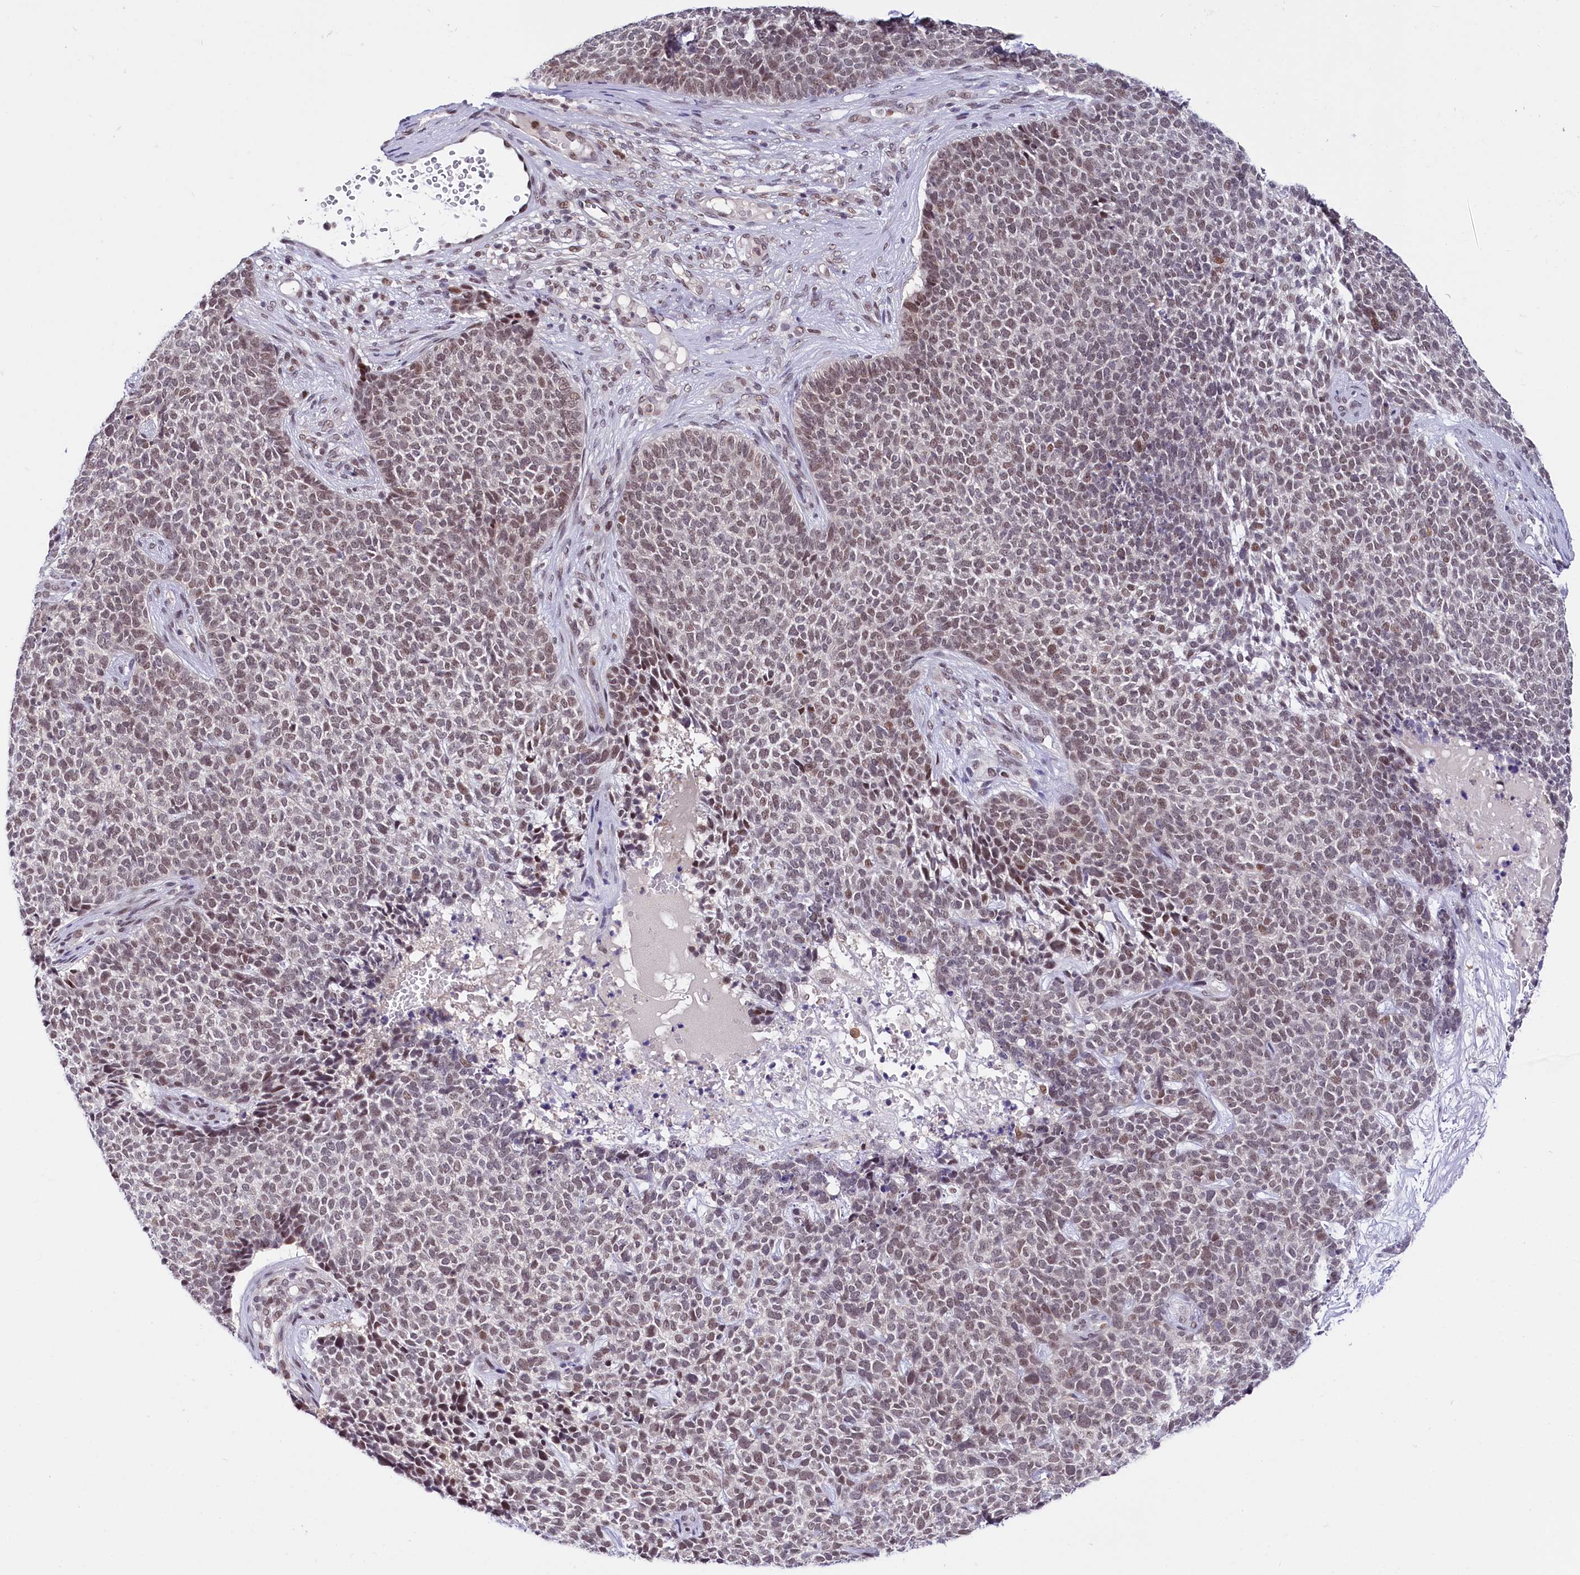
{"staining": {"intensity": "moderate", "quantity": "25%-75%", "location": "nuclear"}, "tissue": "skin cancer", "cell_type": "Tumor cells", "image_type": "cancer", "snomed": [{"axis": "morphology", "description": "Basal cell carcinoma"}, {"axis": "topography", "description": "Skin"}], "caption": "Skin cancer stained with DAB (3,3'-diaminobenzidine) immunohistochemistry shows medium levels of moderate nuclear expression in approximately 25%-75% of tumor cells.", "gene": "SCAF11", "patient": {"sex": "female", "age": 84}}